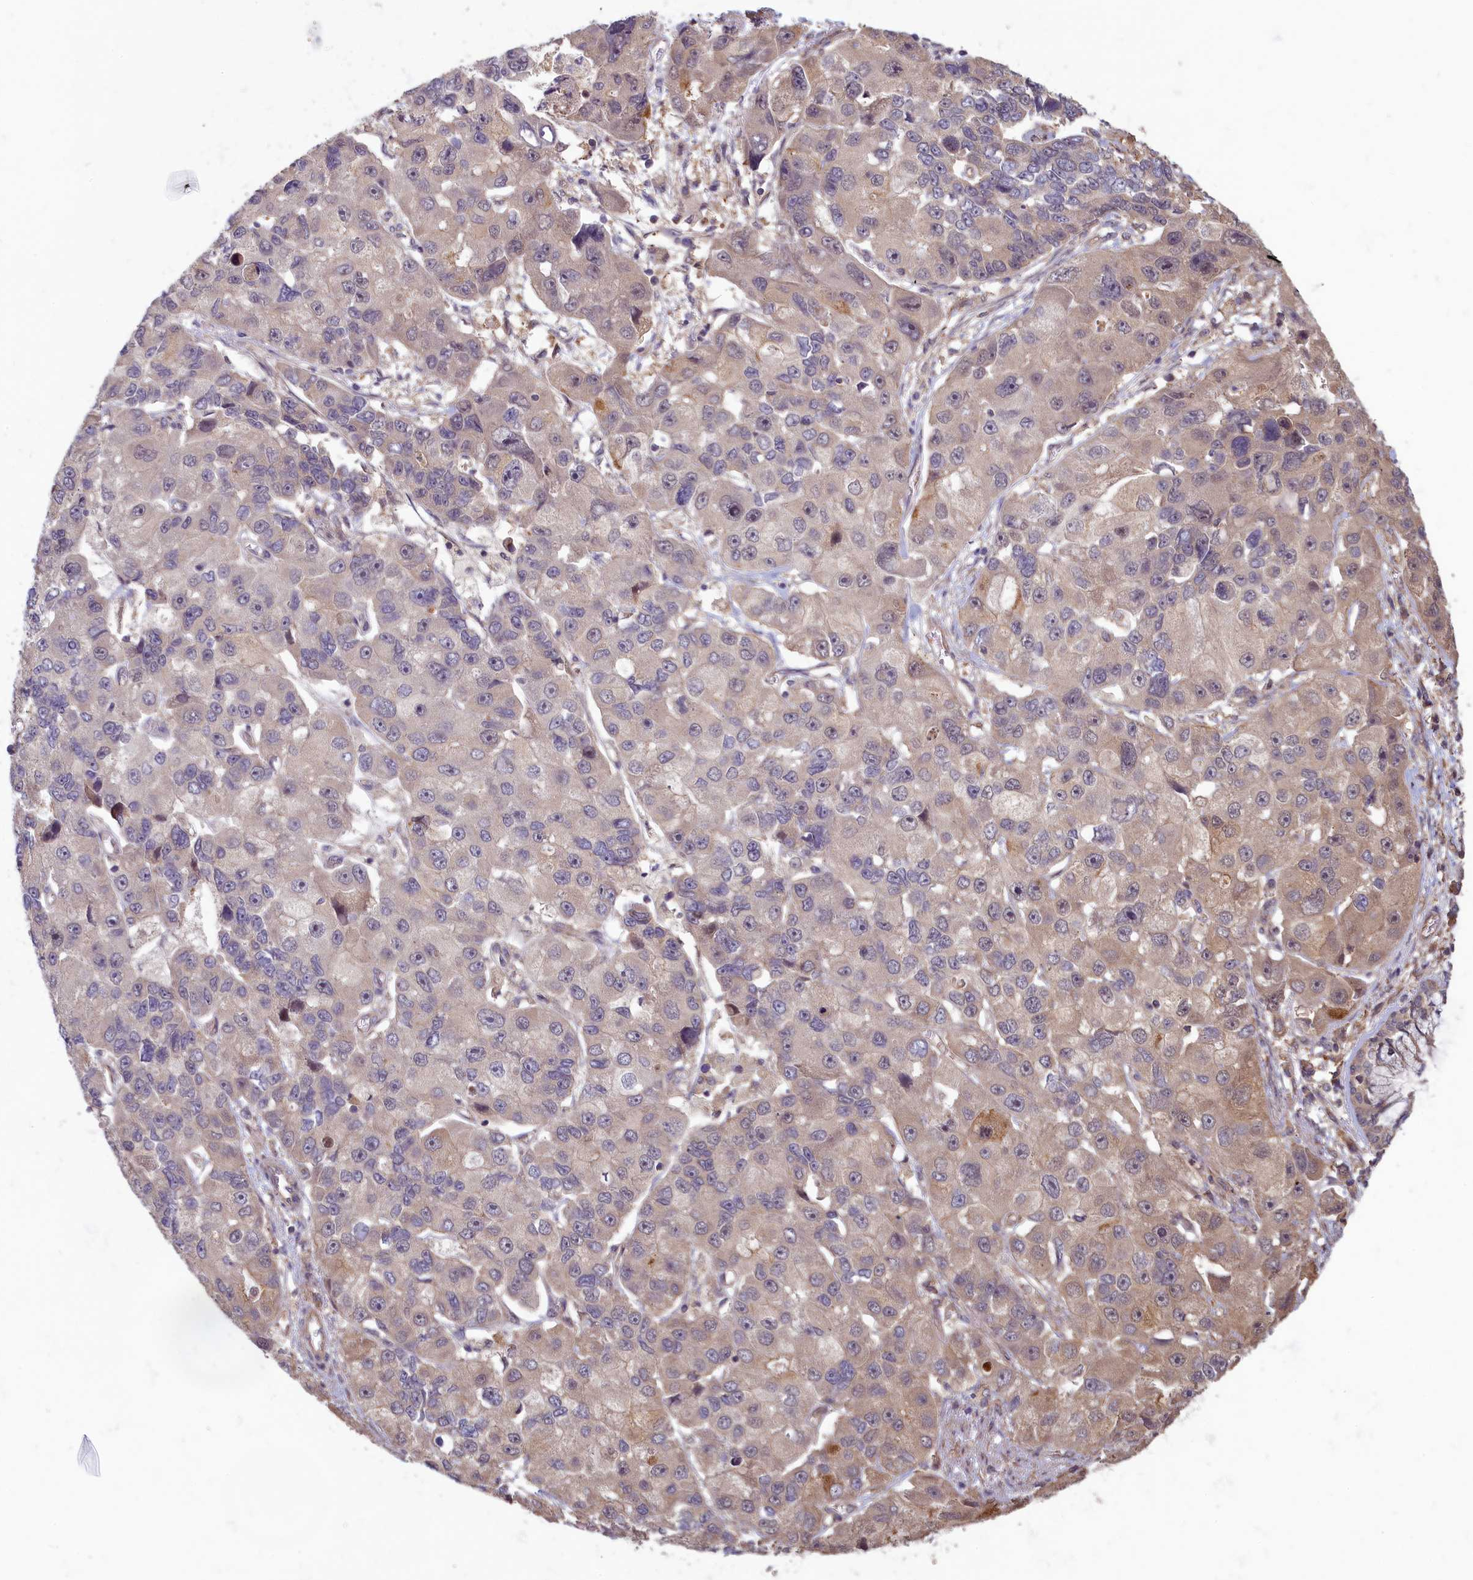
{"staining": {"intensity": "weak", "quantity": "<25%", "location": "cytoplasmic/membranous"}, "tissue": "lung cancer", "cell_type": "Tumor cells", "image_type": "cancer", "snomed": [{"axis": "morphology", "description": "Adenocarcinoma, NOS"}, {"axis": "topography", "description": "Lung"}], "caption": "IHC histopathology image of human lung cancer (adenocarcinoma) stained for a protein (brown), which exhibits no expression in tumor cells.", "gene": "CIAO2B", "patient": {"sex": "female", "age": 54}}